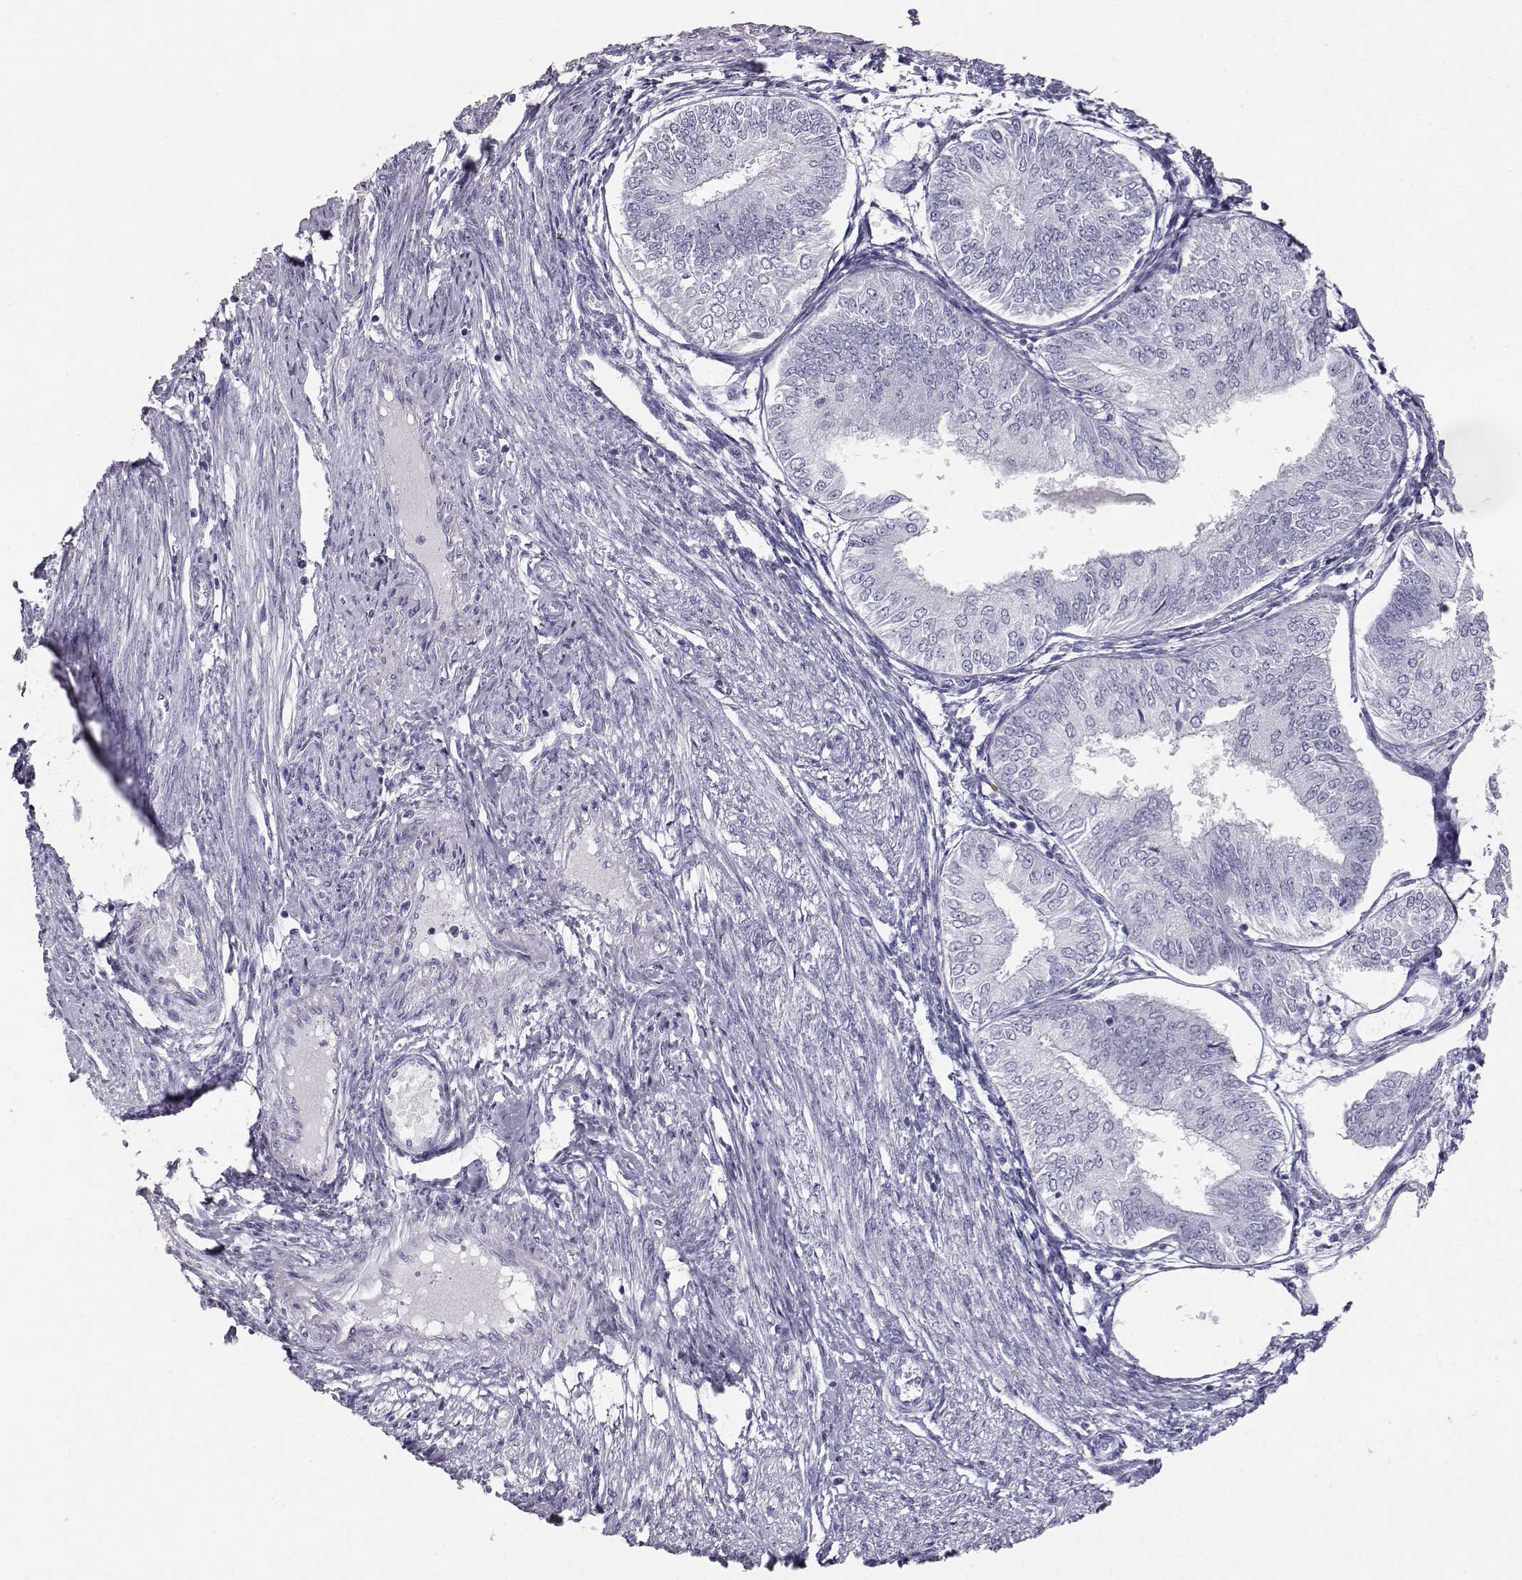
{"staining": {"intensity": "negative", "quantity": "none", "location": "none"}, "tissue": "endometrial cancer", "cell_type": "Tumor cells", "image_type": "cancer", "snomed": [{"axis": "morphology", "description": "Adenocarcinoma, NOS"}, {"axis": "topography", "description": "Endometrium"}], "caption": "There is no significant staining in tumor cells of endometrial cancer.", "gene": "ITLN2", "patient": {"sex": "female", "age": 58}}